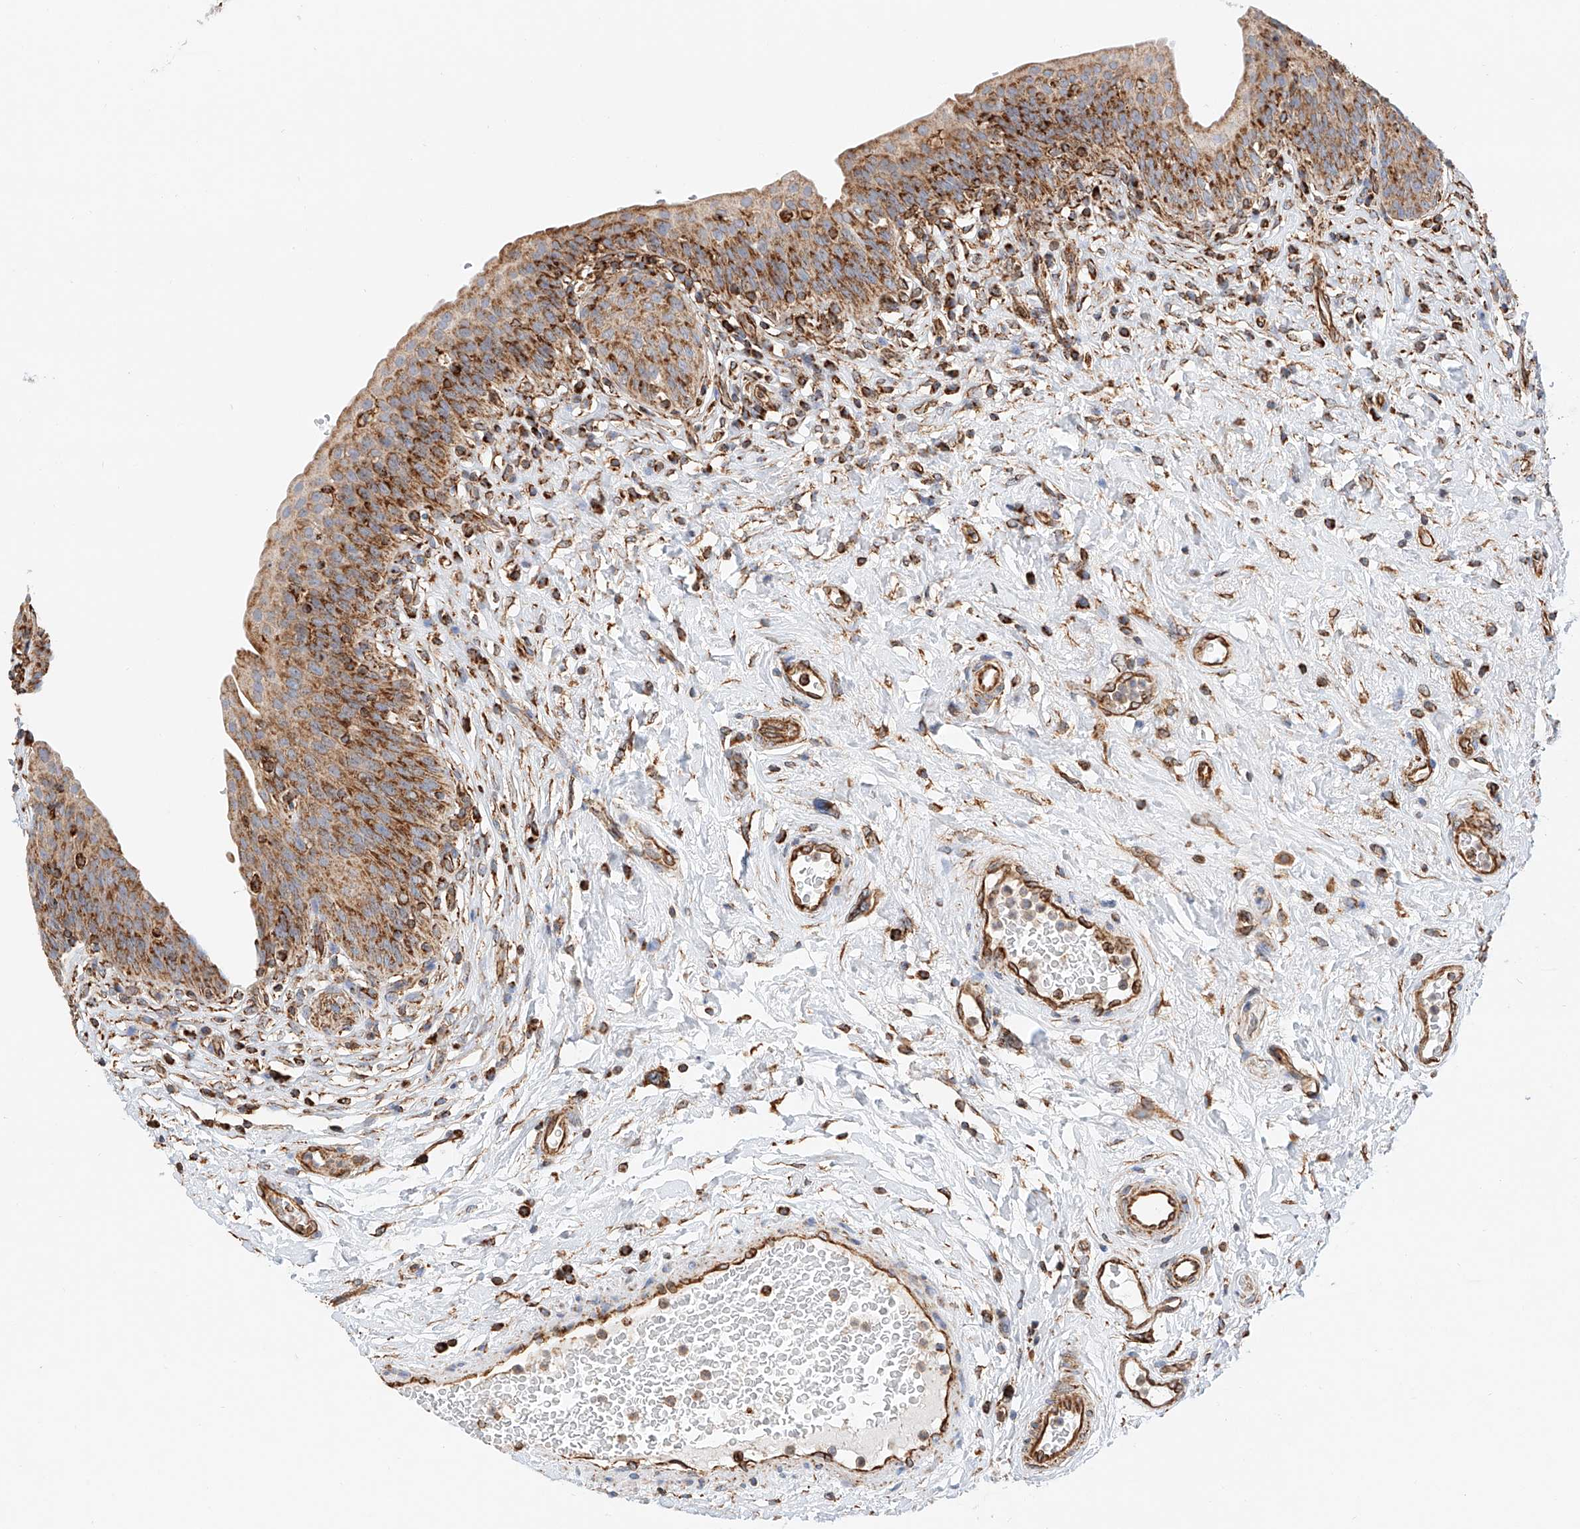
{"staining": {"intensity": "moderate", "quantity": ">75%", "location": "cytoplasmic/membranous"}, "tissue": "urinary bladder", "cell_type": "Urothelial cells", "image_type": "normal", "snomed": [{"axis": "morphology", "description": "Normal tissue, NOS"}, {"axis": "topography", "description": "Urinary bladder"}], "caption": "The photomicrograph exhibits staining of benign urinary bladder, revealing moderate cytoplasmic/membranous protein staining (brown color) within urothelial cells.", "gene": "NDUFV3", "patient": {"sex": "male", "age": 83}}